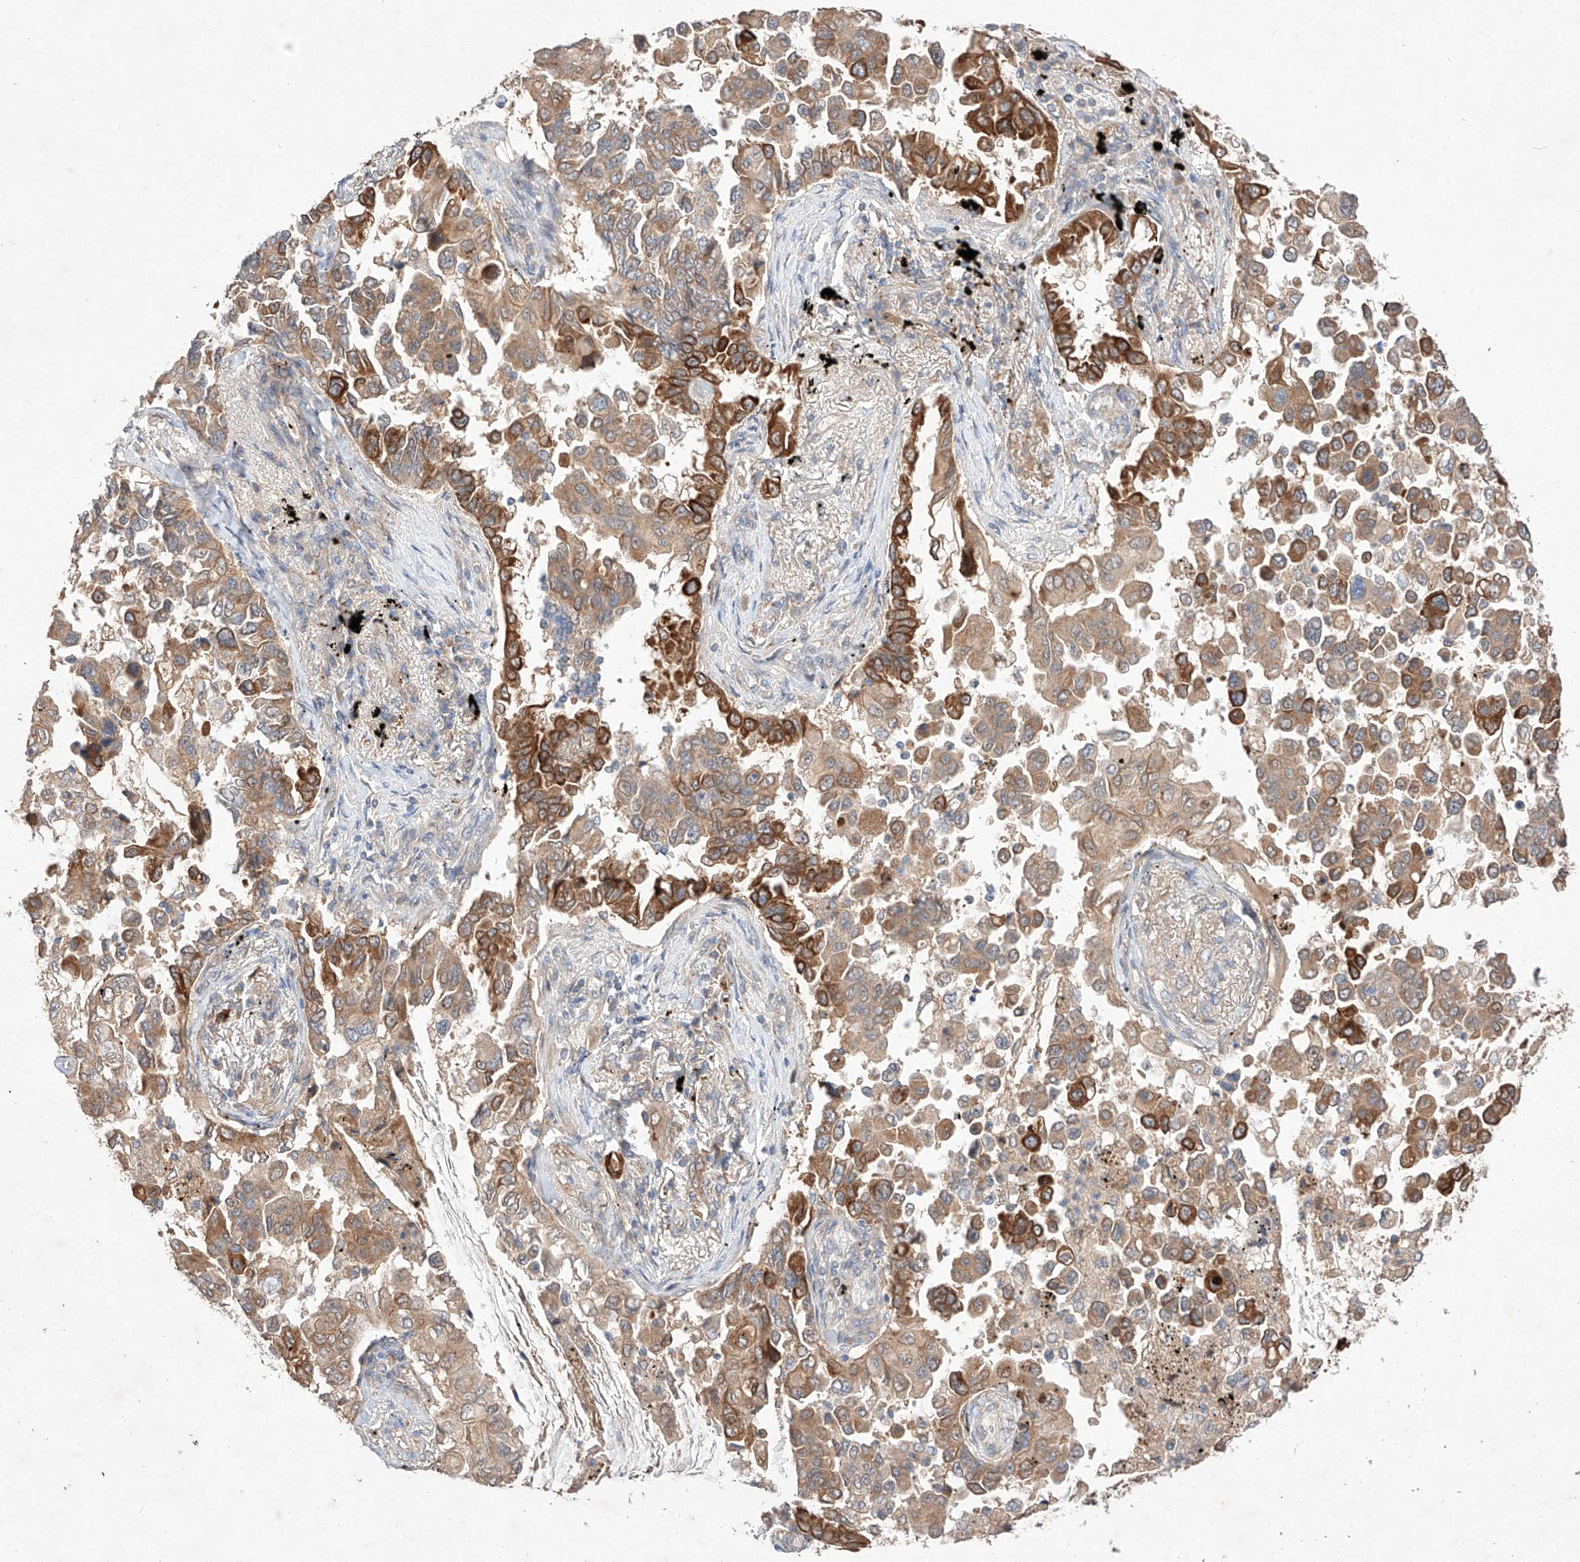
{"staining": {"intensity": "strong", "quantity": "25%-75%", "location": "cytoplasmic/membranous"}, "tissue": "lung cancer", "cell_type": "Tumor cells", "image_type": "cancer", "snomed": [{"axis": "morphology", "description": "Adenocarcinoma, NOS"}, {"axis": "topography", "description": "Lung"}], "caption": "The micrograph demonstrates staining of lung cancer (adenocarcinoma), revealing strong cytoplasmic/membranous protein expression (brown color) within tumor cells.", "gene": "C6orf62", "patient": {"sex": "female", "age": 67}}